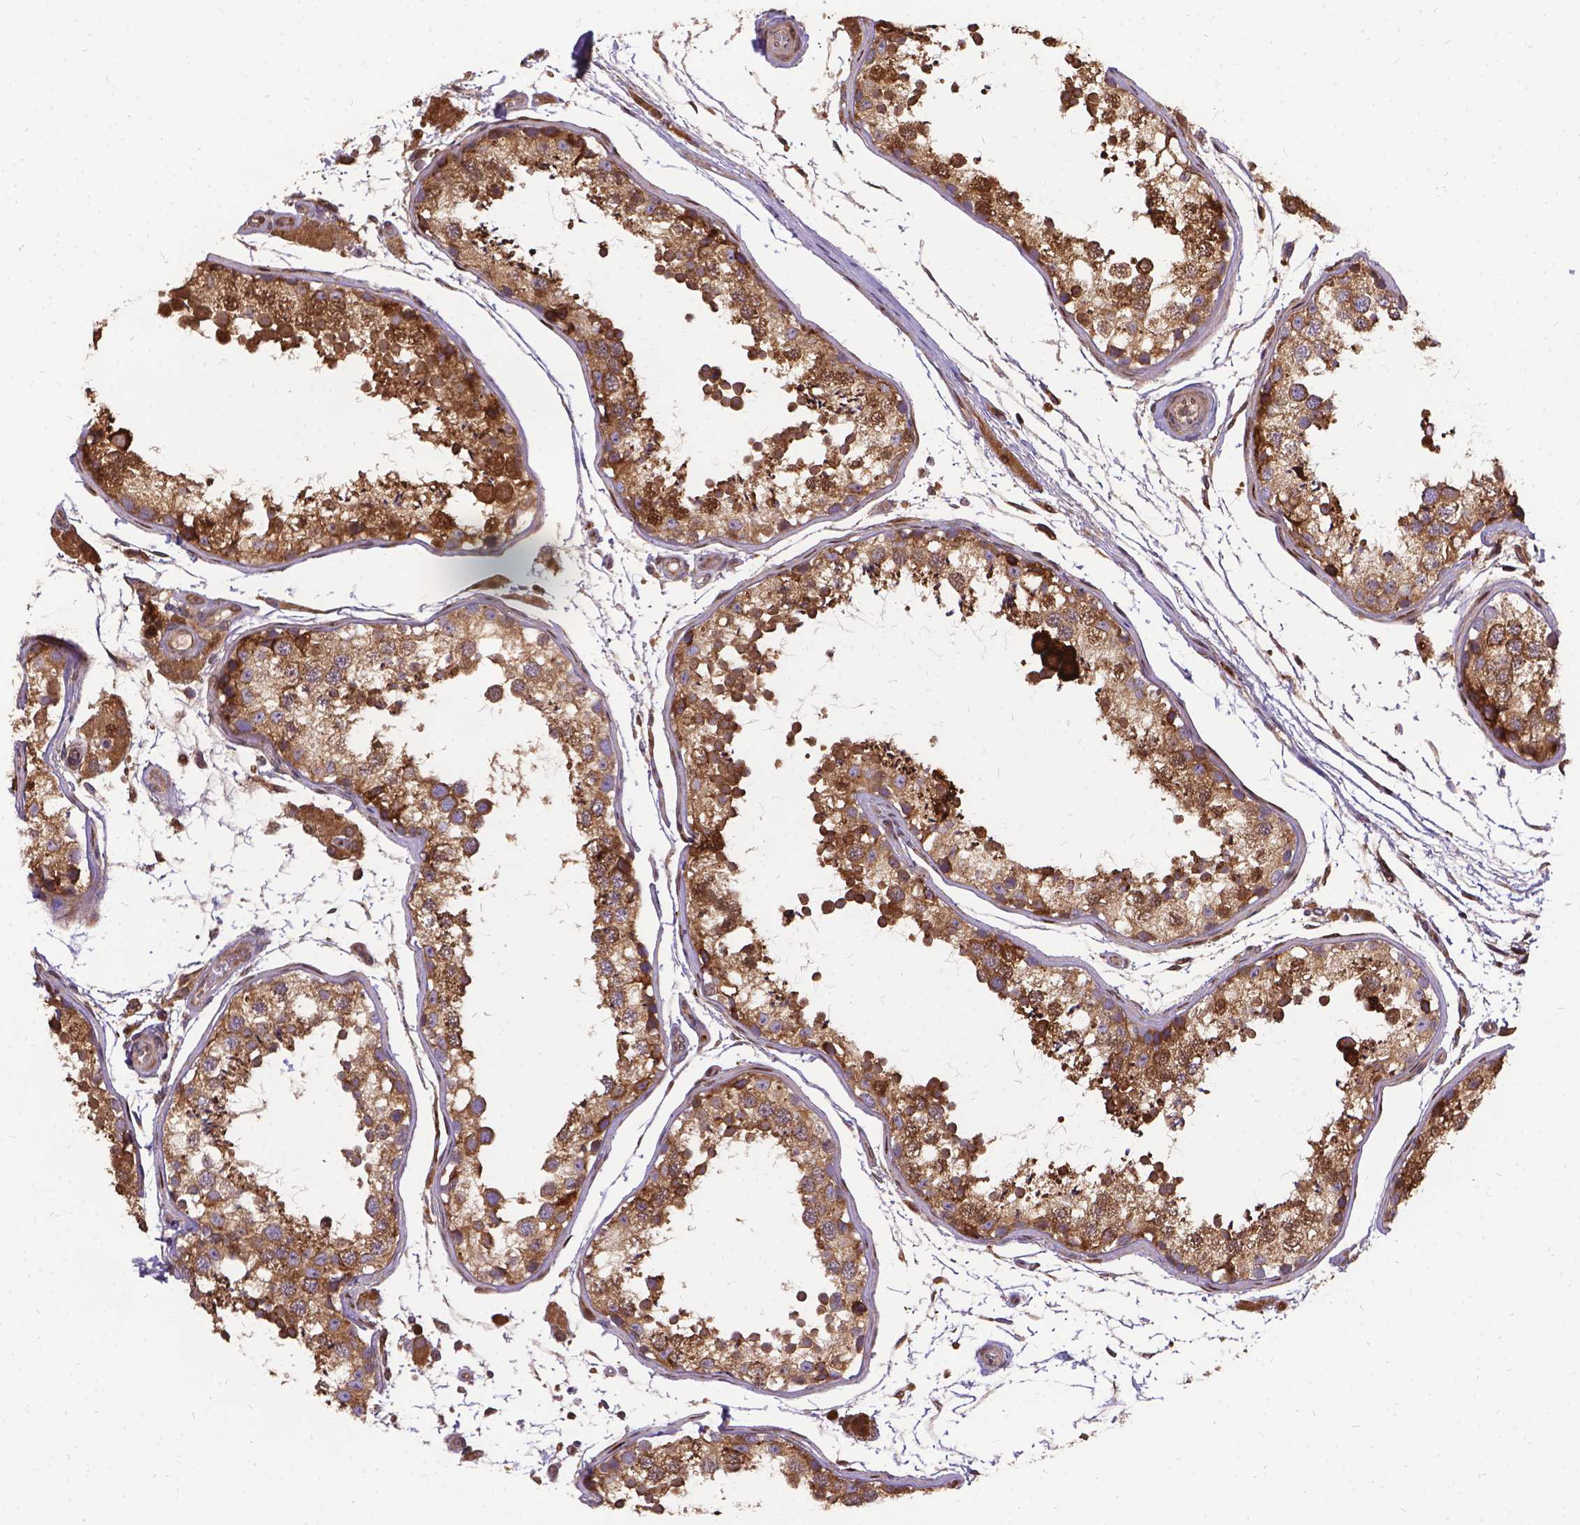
{"staining": {"intensity": "moderate", "quantity": ">75%", "location": "cytoplasmic/membranous"}, "tissue": "testis", "cell_type": "Cells in seminiferous ducts", "image_type": "normal", "snomed": [{"axis": "morphology", "description": "Normal tissue, NOS"}, {"axis": "topography", "description": "Testis"}], "caption": "IHC micrograph of normal human testis stained for a protein (brown), which reveals medium levels of moderate cytoplasmic/membranous staining in approximately >75% of cells in seminiferous ducts.", "gene": "DENND6A", "patient": {"sex": "male", "age": 29}}